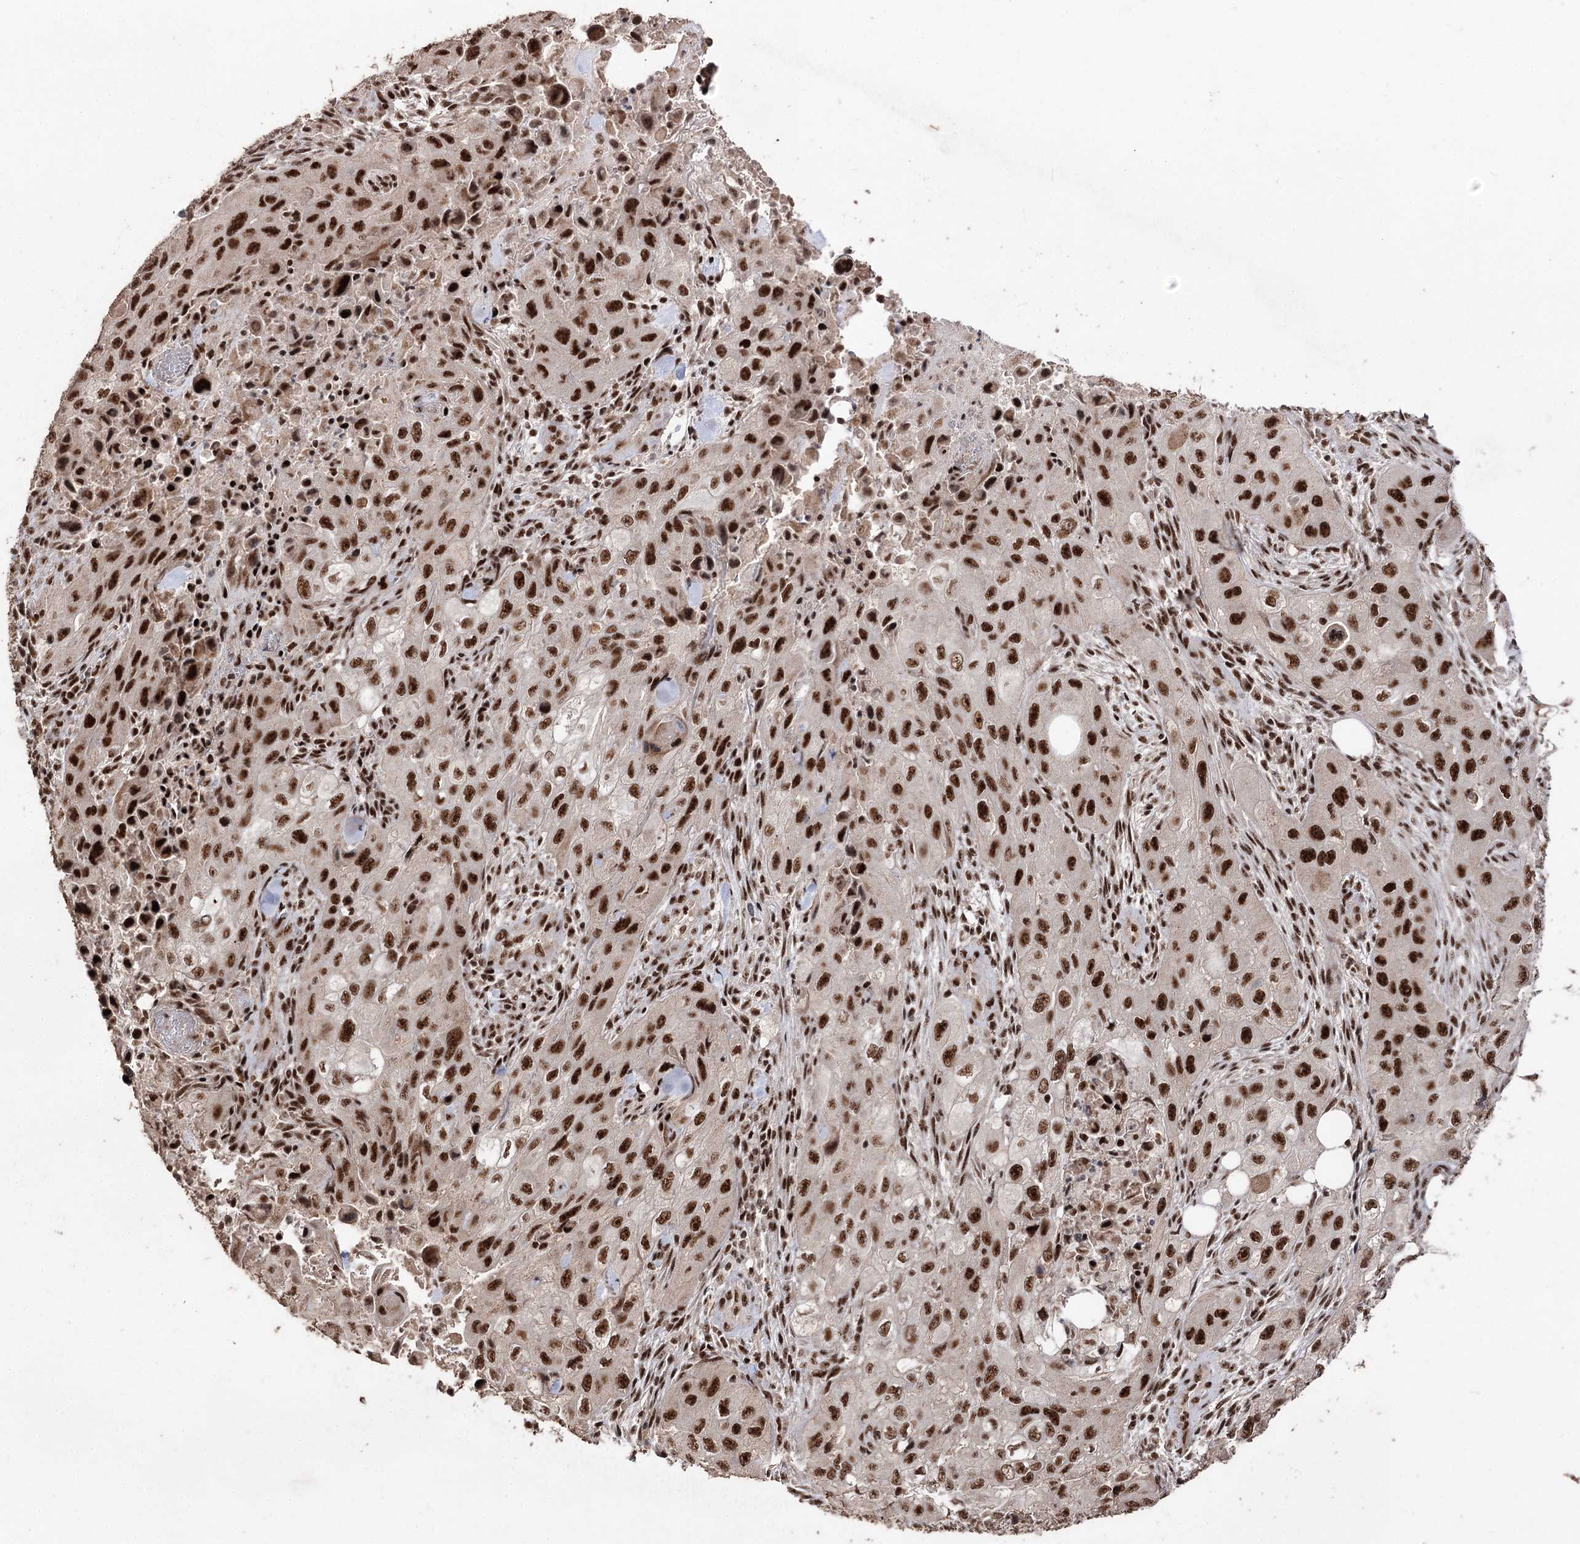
{"staining": {"intensity": "strong", "quantity": ">75%", "location": "nuclear"}, "tissue": "skin cancer", "cell_type": "Tumor cells", "image_type": "cancer", "snomed": [{"axis": "morphology", "description": "Squamous cell carcinoma, NOS"}, {"axis": "topography", "description": "Skin"}, {"axis": "topography", "description": "Subcutis"}], "caption": "A photomicrograph showing strong nuclear positivity in about >75% of tumor cells in squamous cell carcinoma (skin), as visualized by brown immunohistochemical staining.", "gene": "U2SURP", "patient": {"sex": "male", "age": 73}}